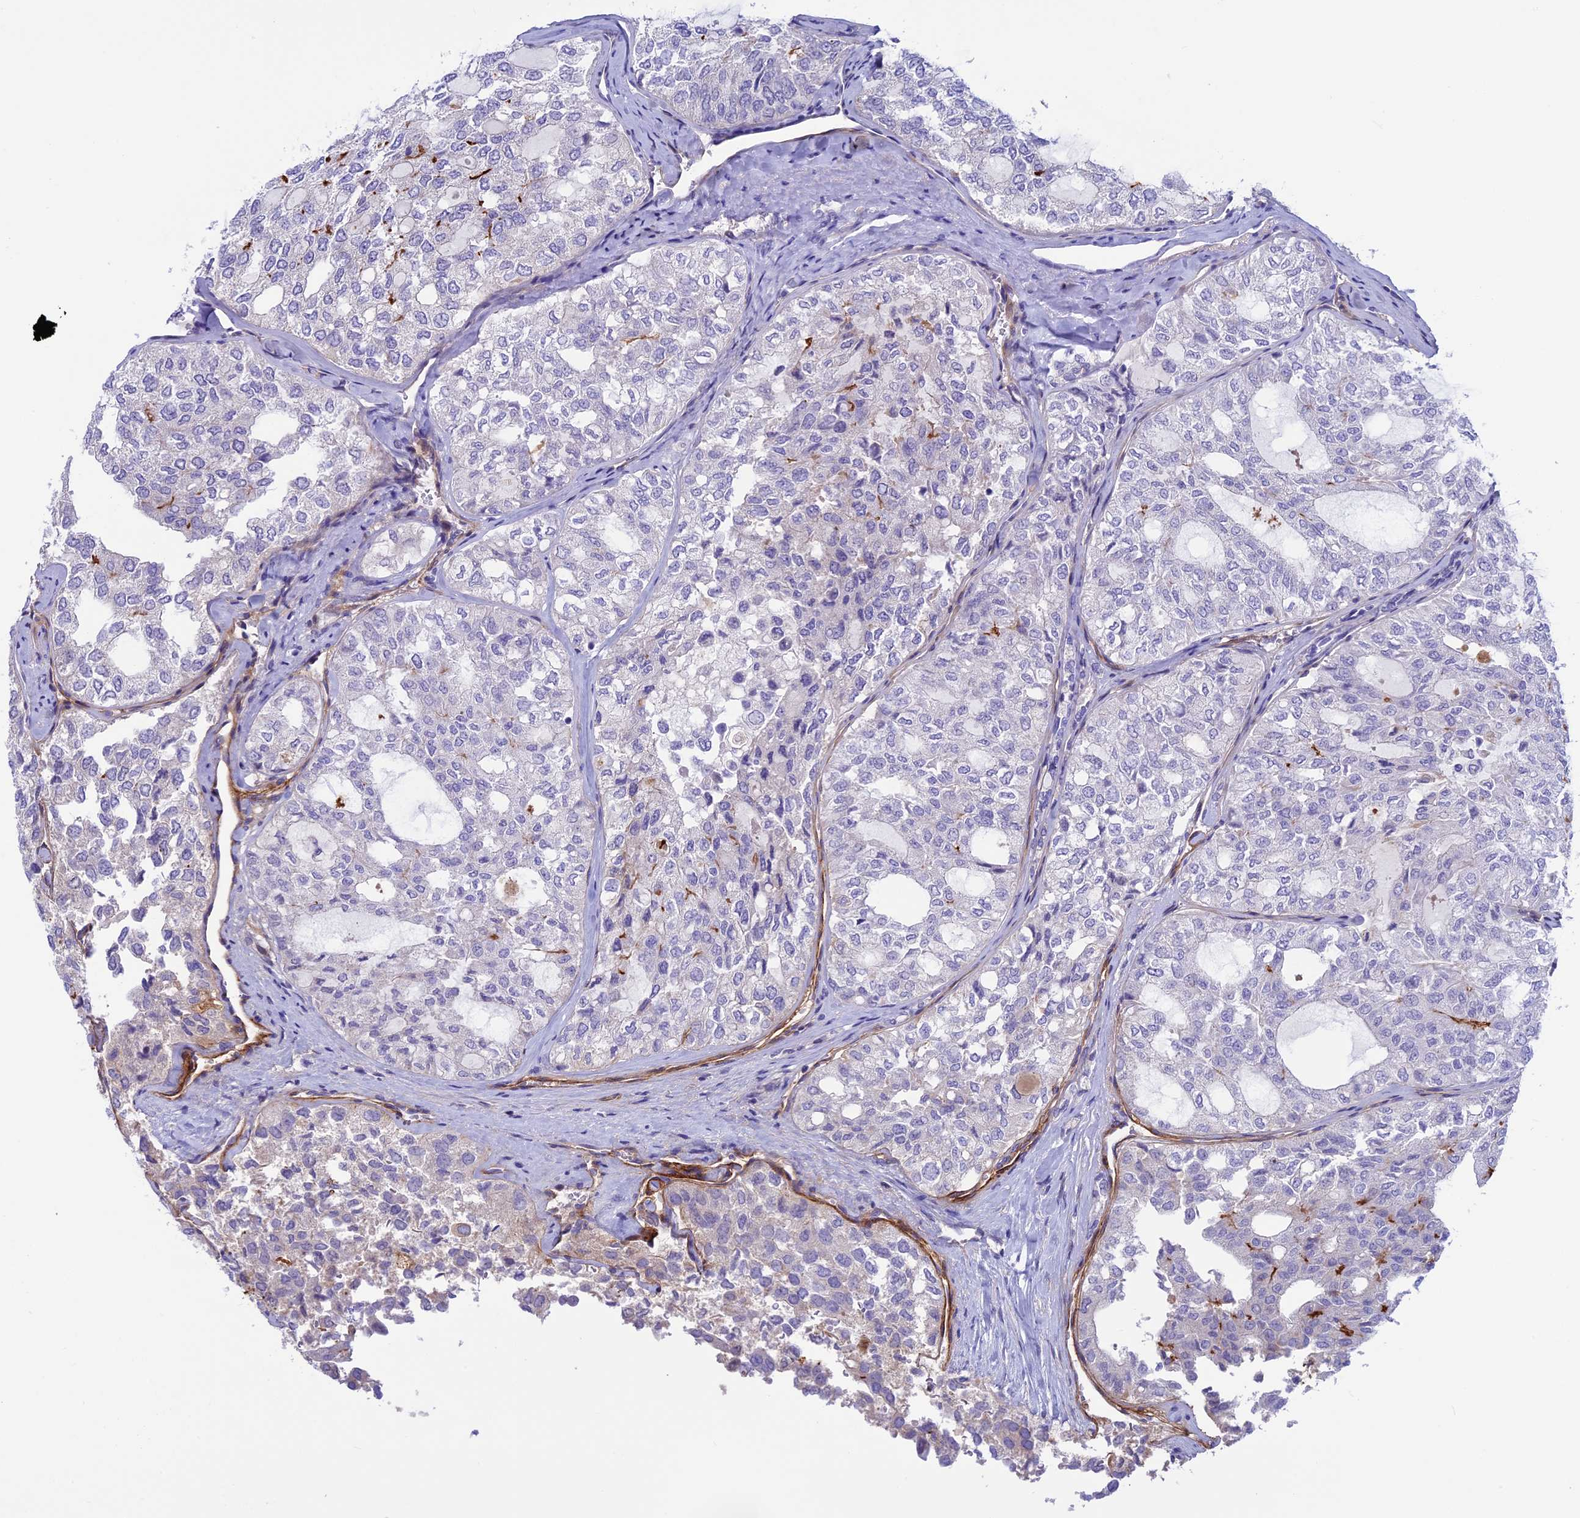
{"staining": {"intensity": "negative", "quantity": "none", "location": "none"}, "tissue": "thyroid cancer", "cell_type": "Tumor cells", "image_type": "cancer", "snomed": [{"axis": "morphology", "description": "Follicular adenoma carcinoma, NOS"}, {"axis": "topography", "description": "Thyroid gland"}], "caption": "Micrograph shows no protein positivity in tumor cells of thyroid follicular adenoma carcinoma tissue. (DAB immunohistochemistry with hematoxylin counter stain).", "gene": "LOXL1", "patient": {"sex": "male", "age": 75}}